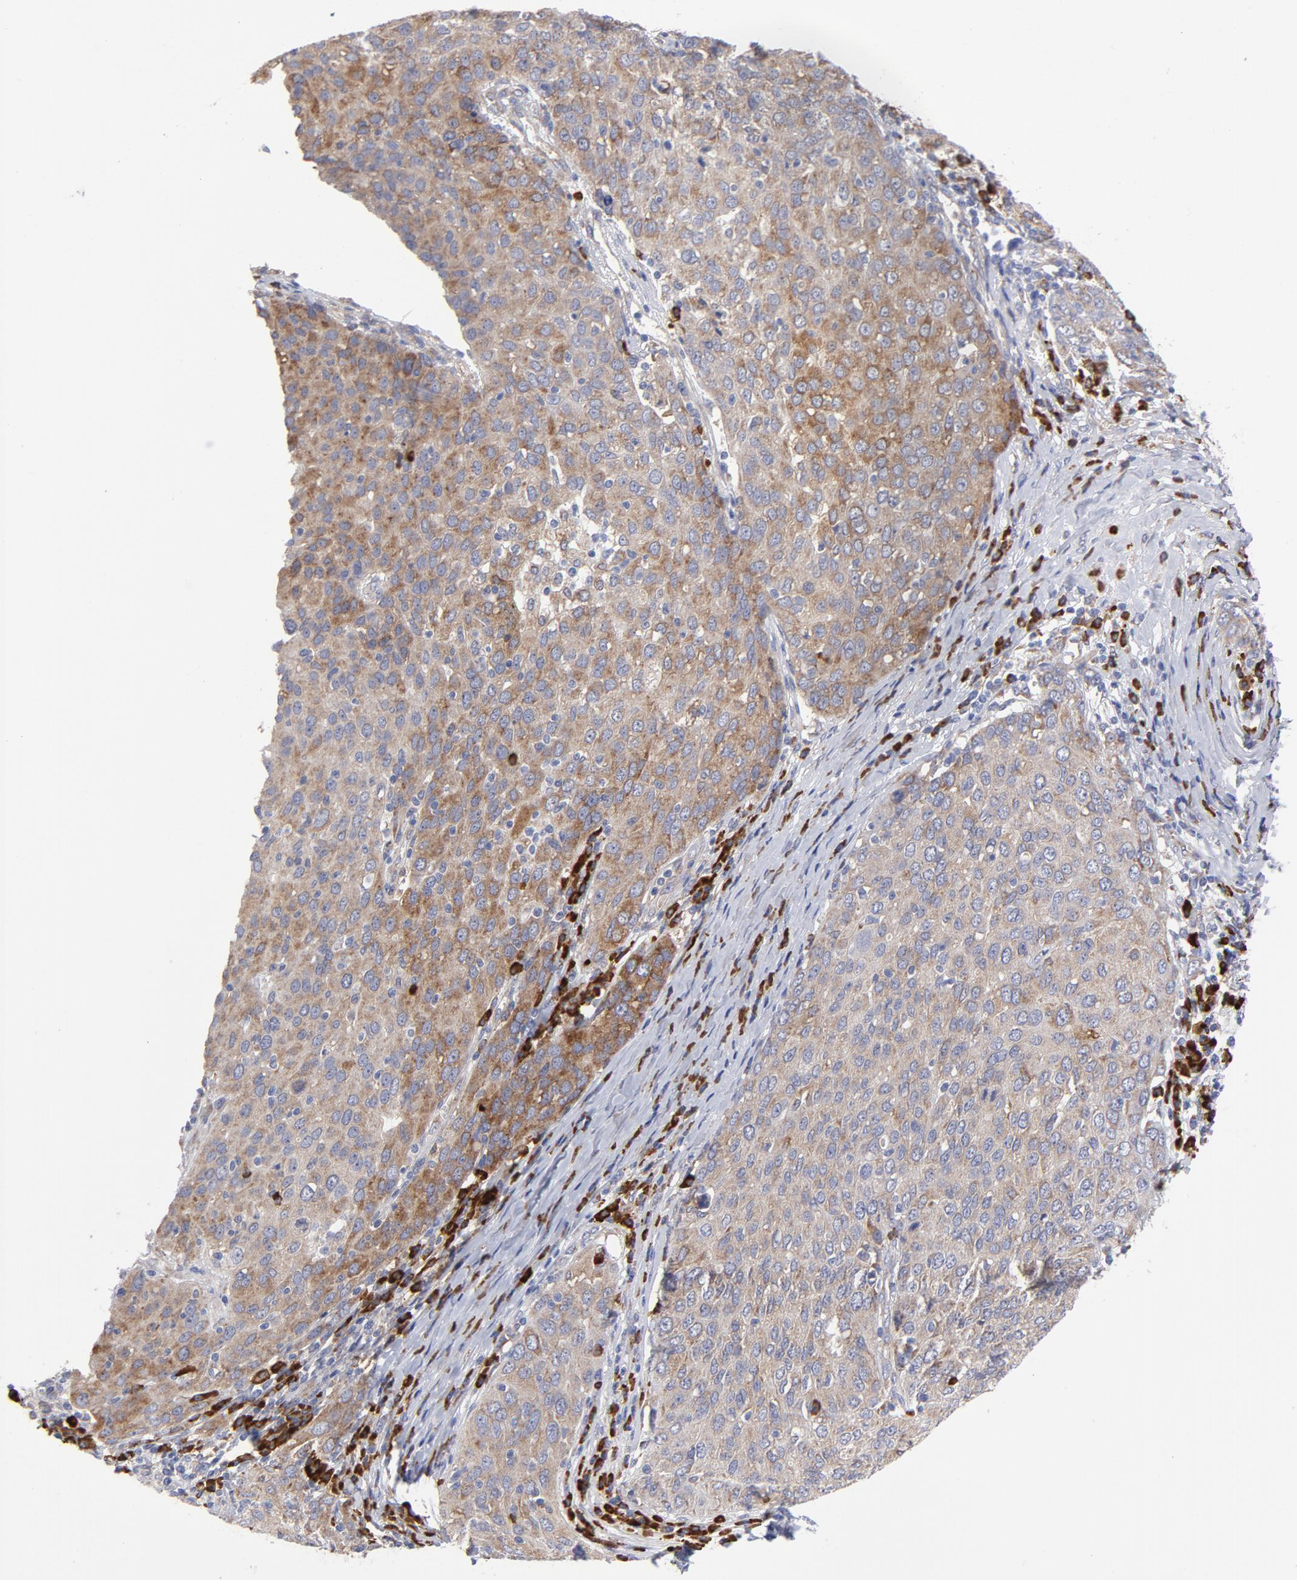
{"staining": {"intensity": "weak", "quantity": ">75%", "location": "cytoplasmic/membranous"}, "tissue": "ovarian cancer", "cell_type": "Tumor cells", "image_type": "cancer", "snomed": [{"axis": "morphology", "description": "Carcinoma, endometroid"}, {"axis": "topography", "description": "Ovary"}], "caption": "The micrograph demonstrates staining of endometroid carcinoma (ovarian), revealing weak cytoplasmic/membranous protein expression (brown color) within tumor cells.", "gene": "RAPGEF3", "patient": {"sex": "female", "age": 50}}